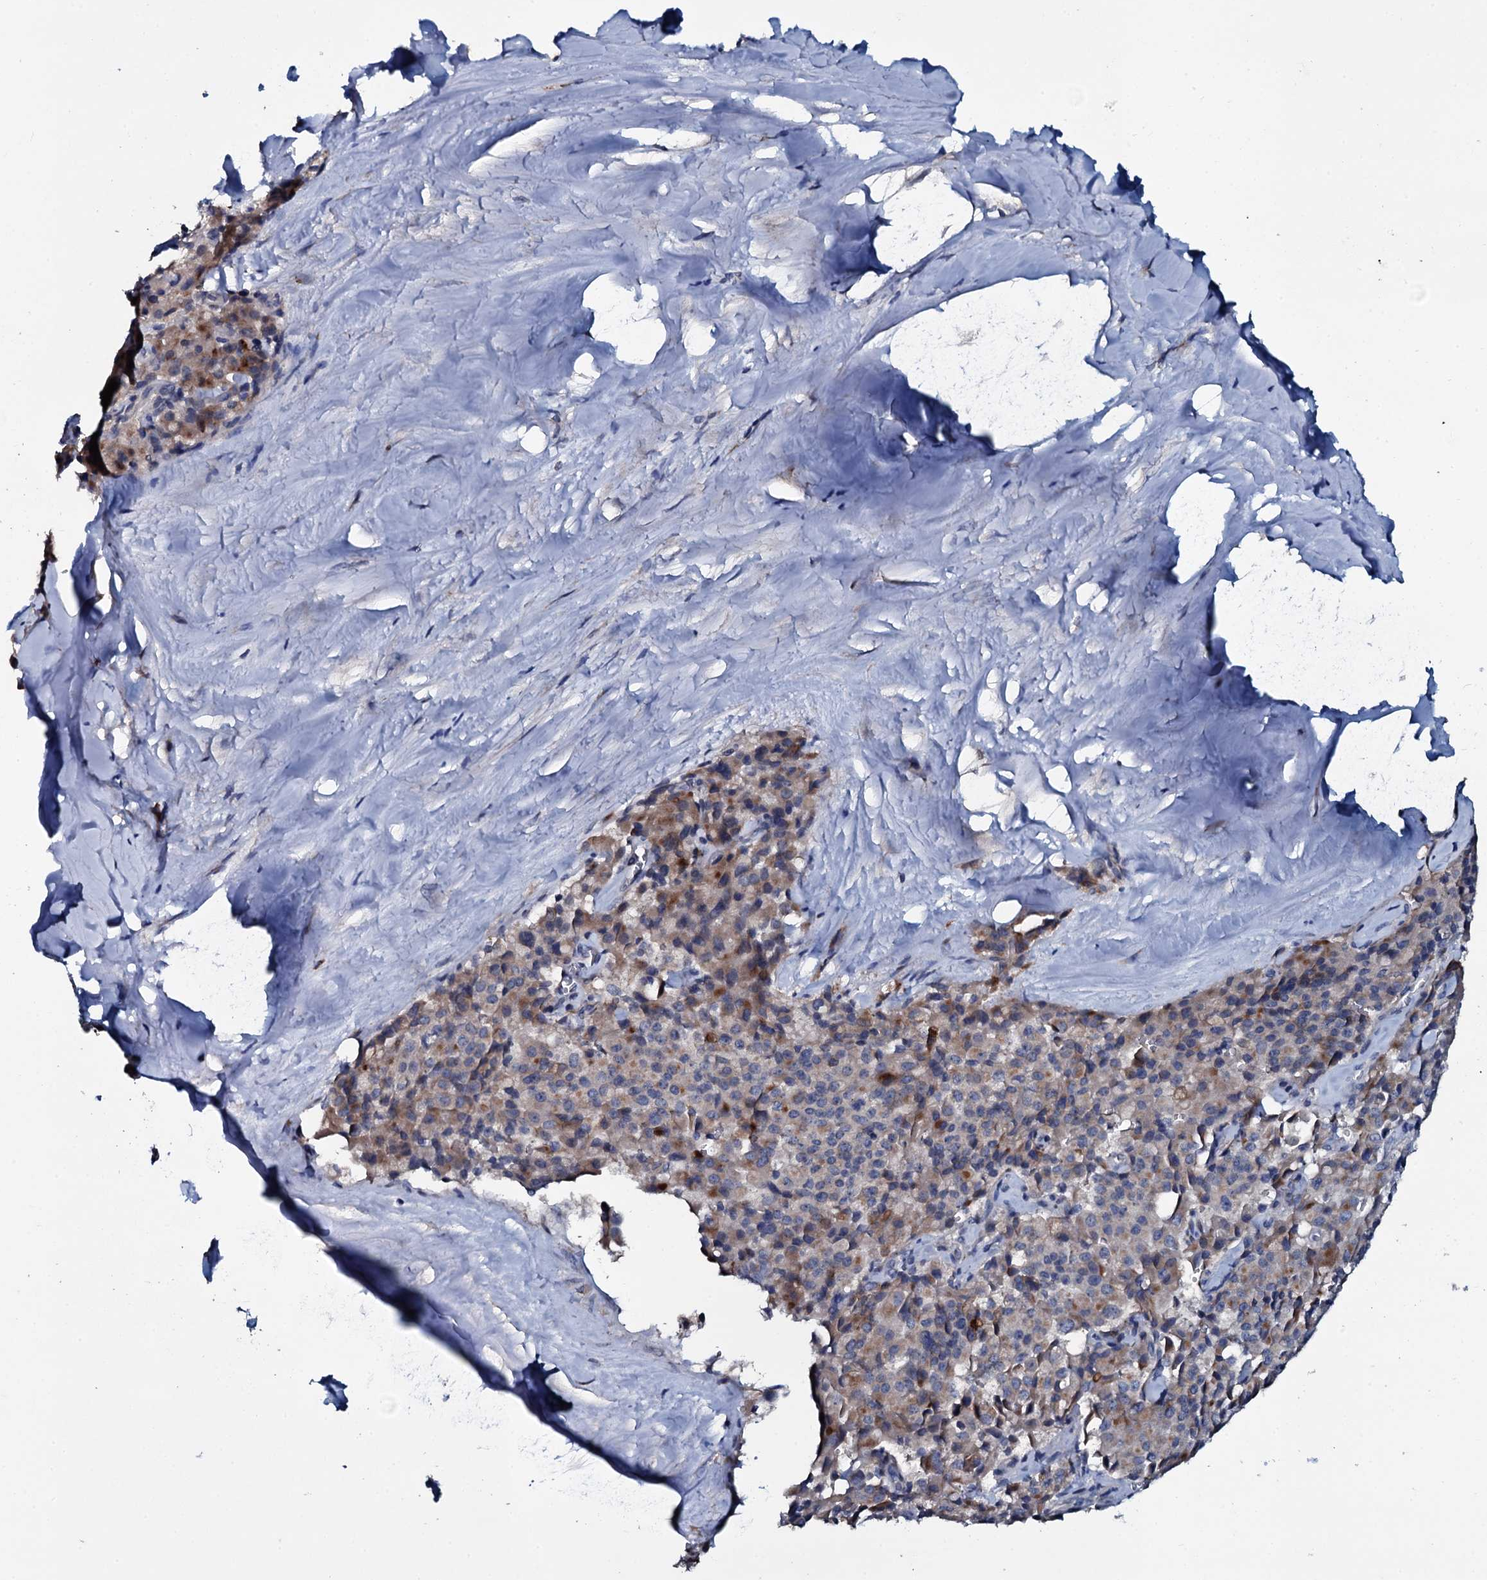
{"staining": {"intensity": "weak", "quantity": "25%-75%", "location": "cytoplasmic/membranous"}, "tissue": "pancreatic cancer", "cell_type": "Tumor cells", "image_type": "cancer", "snomed": [{"axis": "morphology", "description": "Adenocarcinoma, NOS"}, {"axis": "topography", "description": "Pancreas"}], "caption": "Protein positivity by IHC reveals weak cytoplasmic/membranous staining in approximately 25%-75% of tumor cells in pancreatic adenocarcinoma.", "gene": "IL12B", "patient": {"sex": "male", "age": 65}}